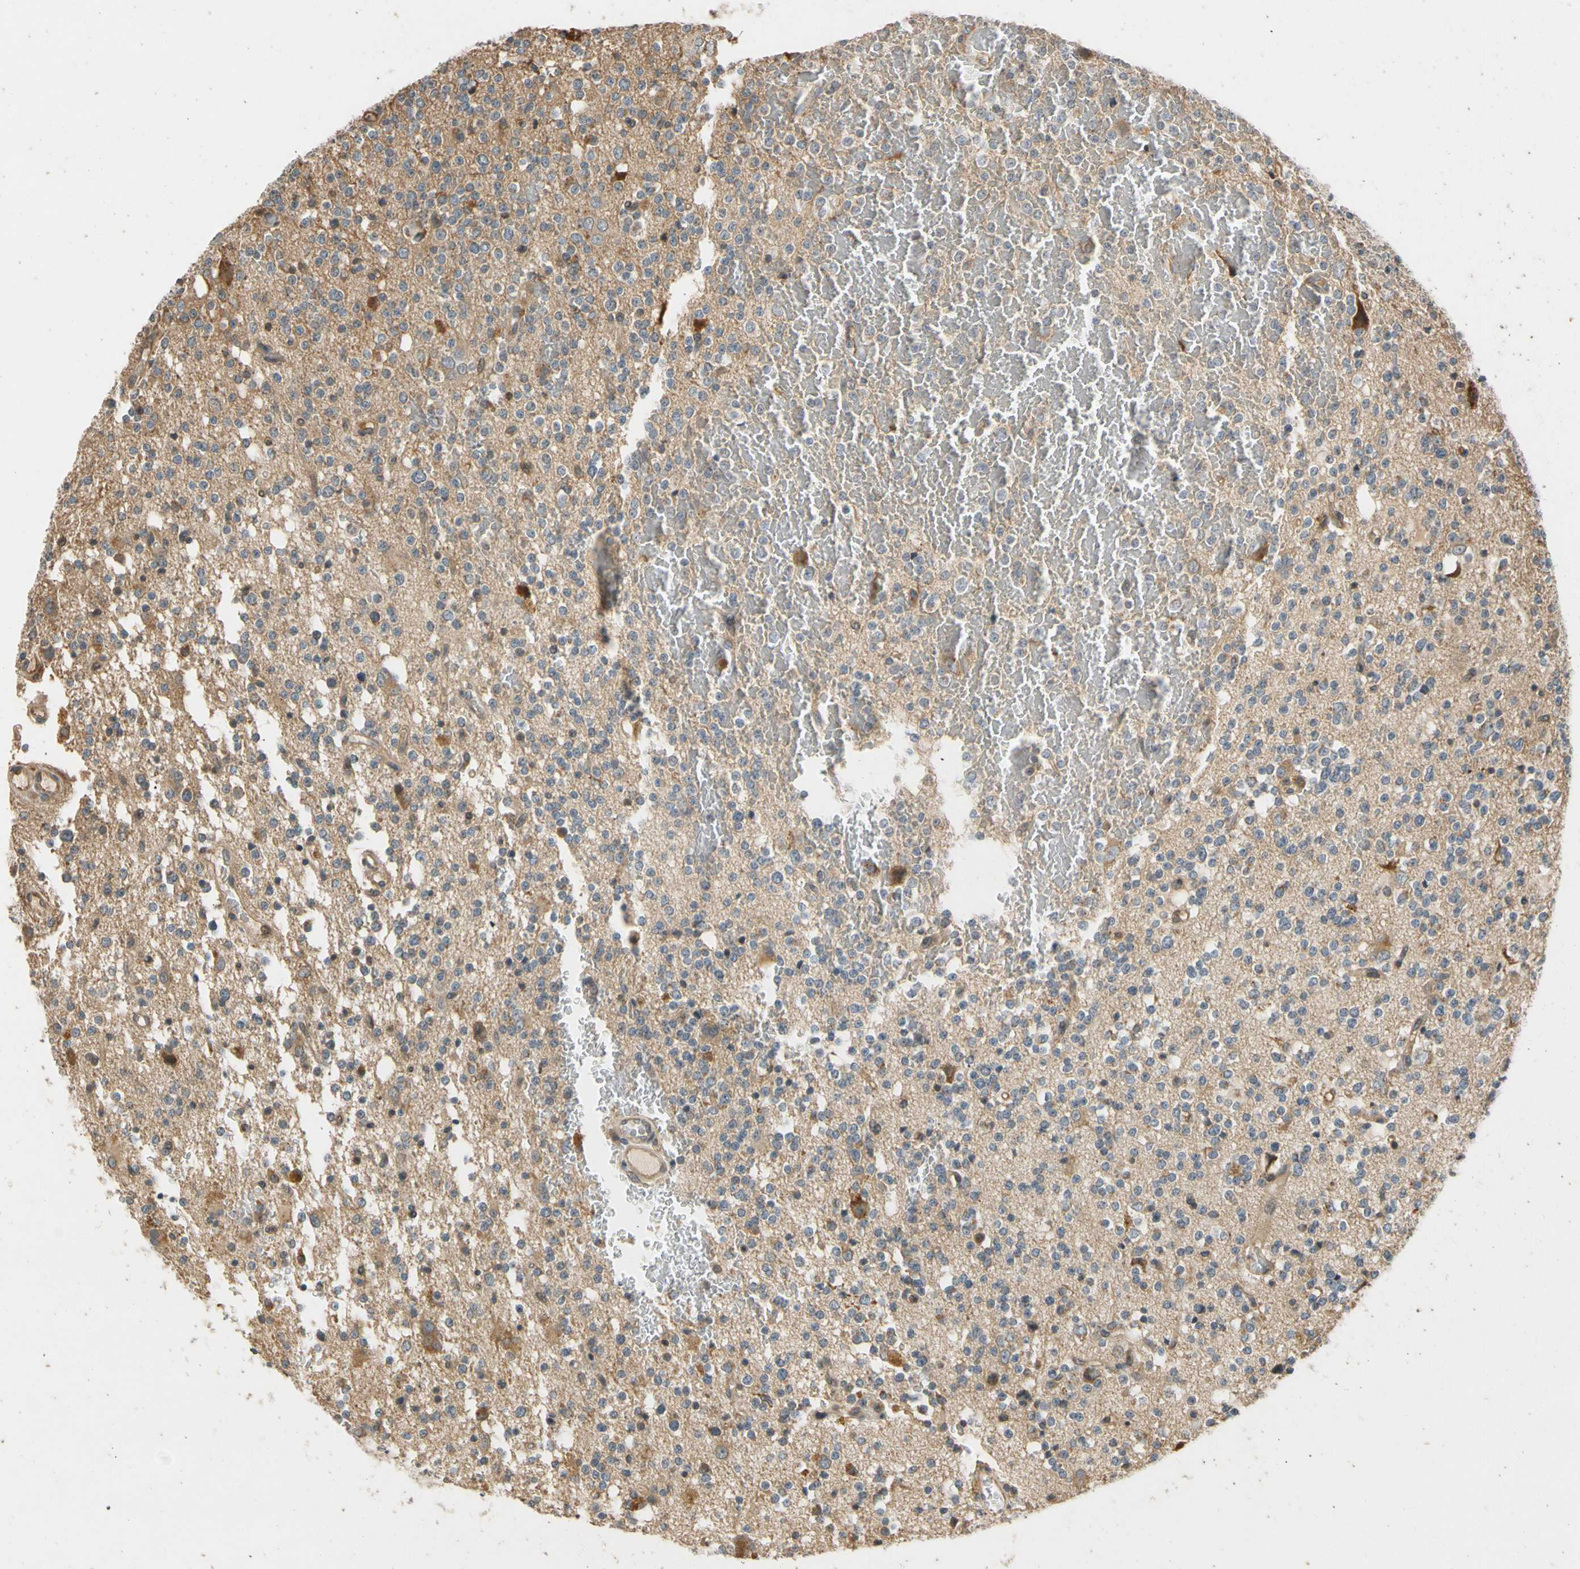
{"staining": {"intensity": "negative", "quantity": "none", "location": "none"}, "tissue": "glioma", "cell_type": "Tumor cells", "image_type": "cancer", "snomed": [{"axis": "morphology", "description": "Glioma, malignant, High grade"}, {"axis": "topography", "description": "Brain"}], "caption": "Human glioma stained for a protein using IHC displays no expression in tumor cells.", "gene": "ATP2C1", "patient": {"sex": "male", "age": 47}}